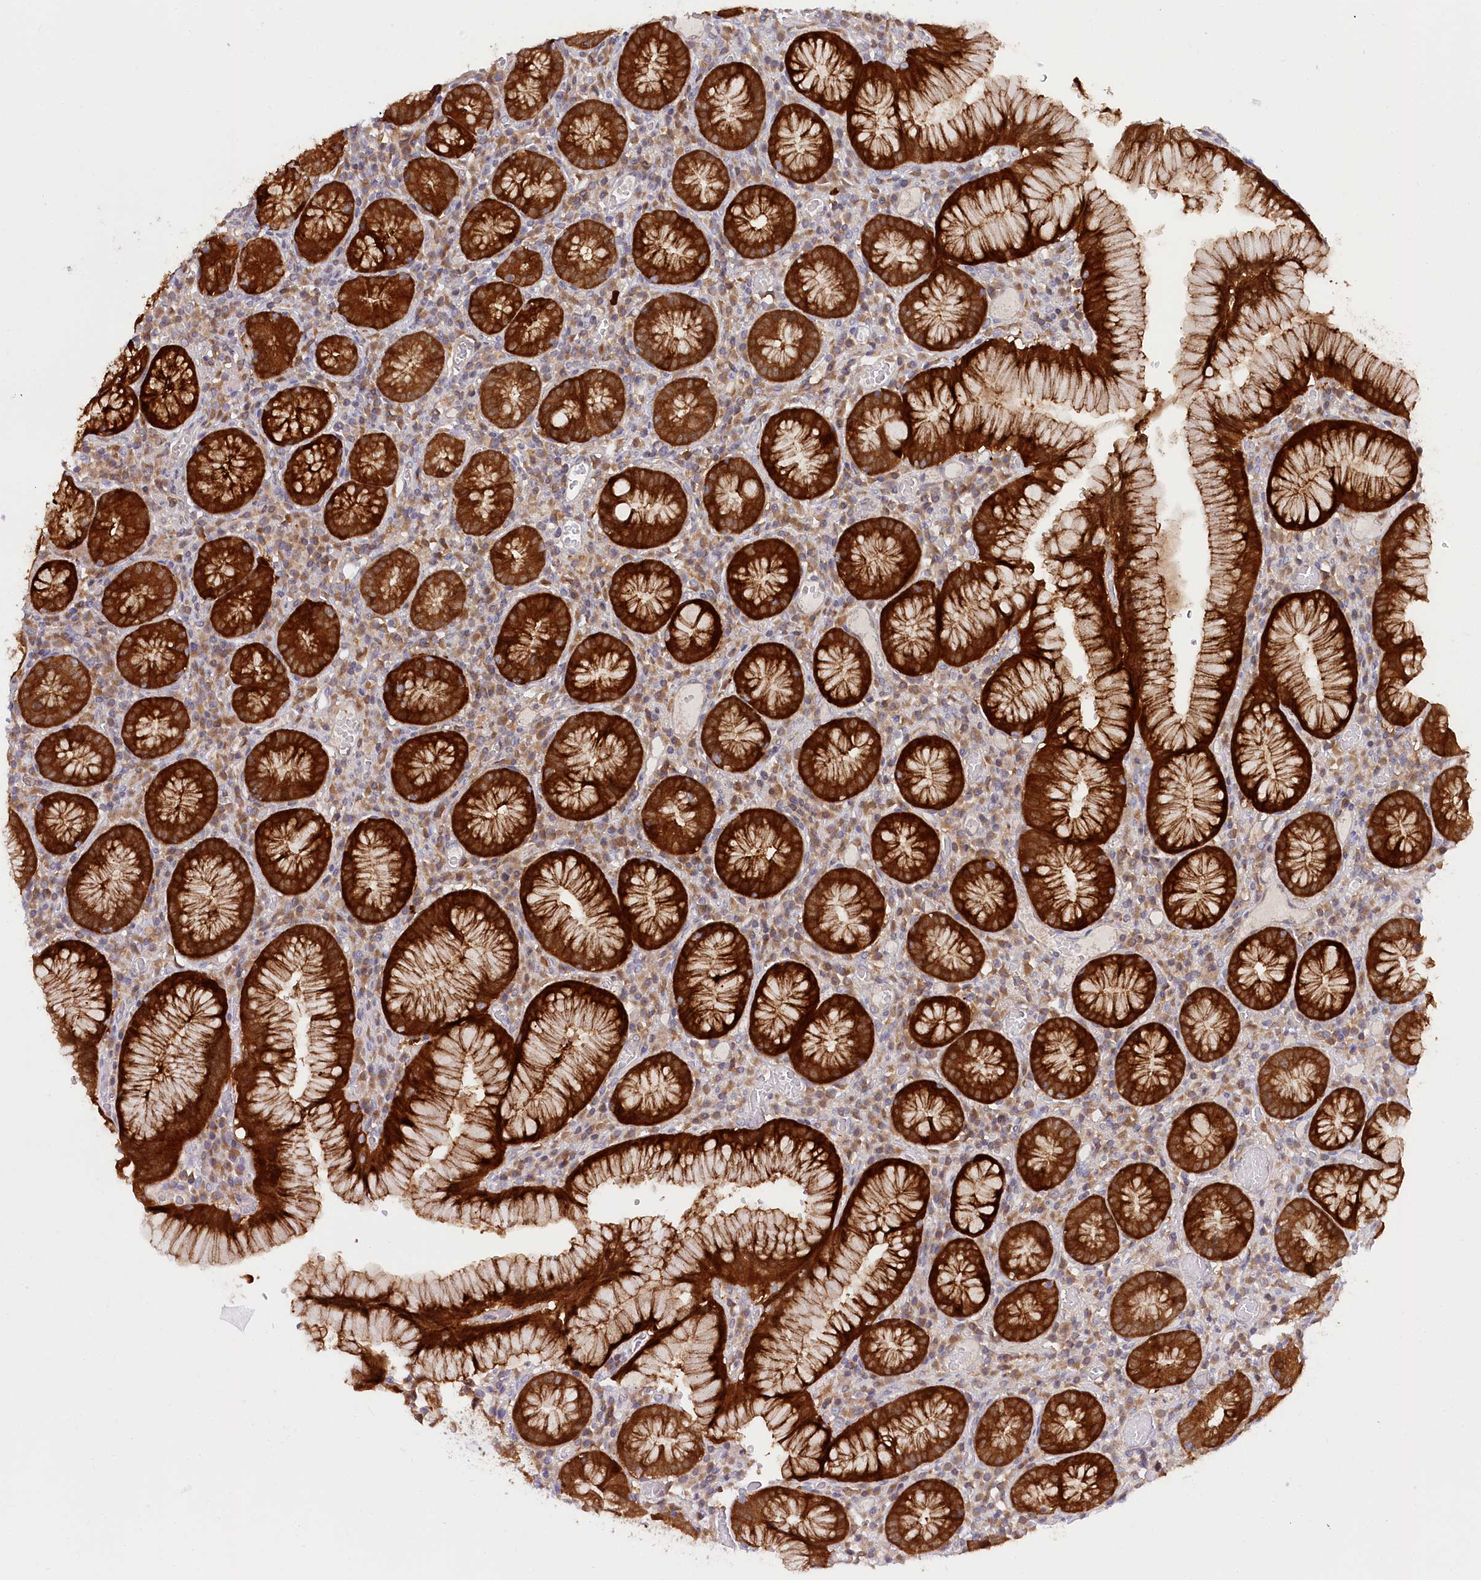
{"staining": {"intensity": "strong", "quantity": ">75%", "location": "cytoplasmic/membranous"}, "tissue": "stomach", "cell_type": "Glandular cells", "image_type": "normal", "snomed": [{"axis": "morphology", "description": "Normal tissue, NOS"}, {"axis": "topography", "description": "Stomach"}], "caption": "Approximately >75% of glandular cells in normal human stomach show strong cytoplasmic/membranous protein positivity as visualized by brown immunohistochemical staining.", "gene": "PAIP2", "patient": {"sex": "male", "age": 55}}